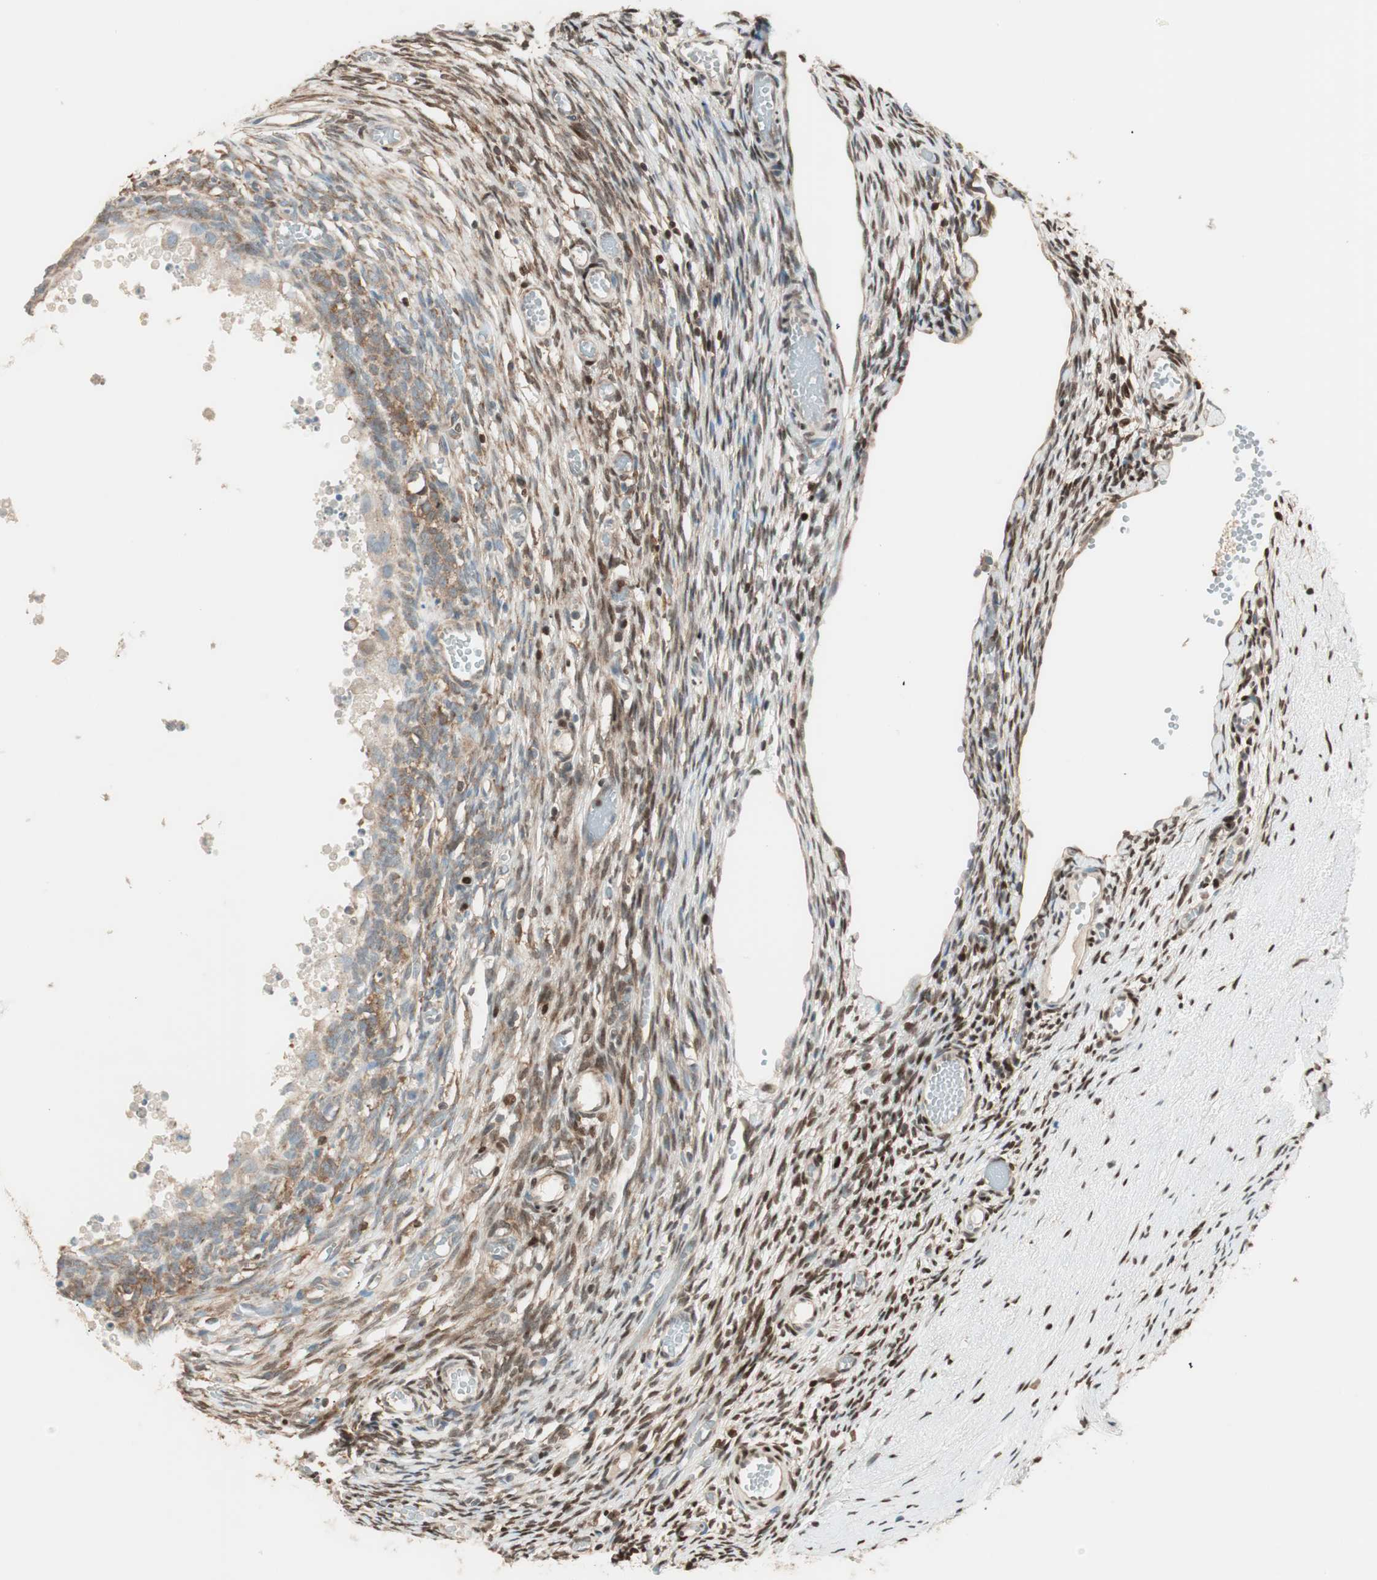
{"staining": {"intensity": "strong", "quantity": ">75%", "location": "cytoplasmic/membranous,nuclear"}, "tissue": "ovary", "cell_type": "Ovarian stroma cells", "image_type": "normal", "snomed": [{"axis": "morphology", "description": "Normal tissue, NOS"}, {"axis": "topography", "description": "Ovary"}], "caption": "Brown immunohistochemical staining in benign ovary shows strong cytoplasmic/membranous,nuclear expression in approximately >75% of ovarian stroma cells.", "gene": "BIN1", "patient": {"sex": "female", "age": 35}}